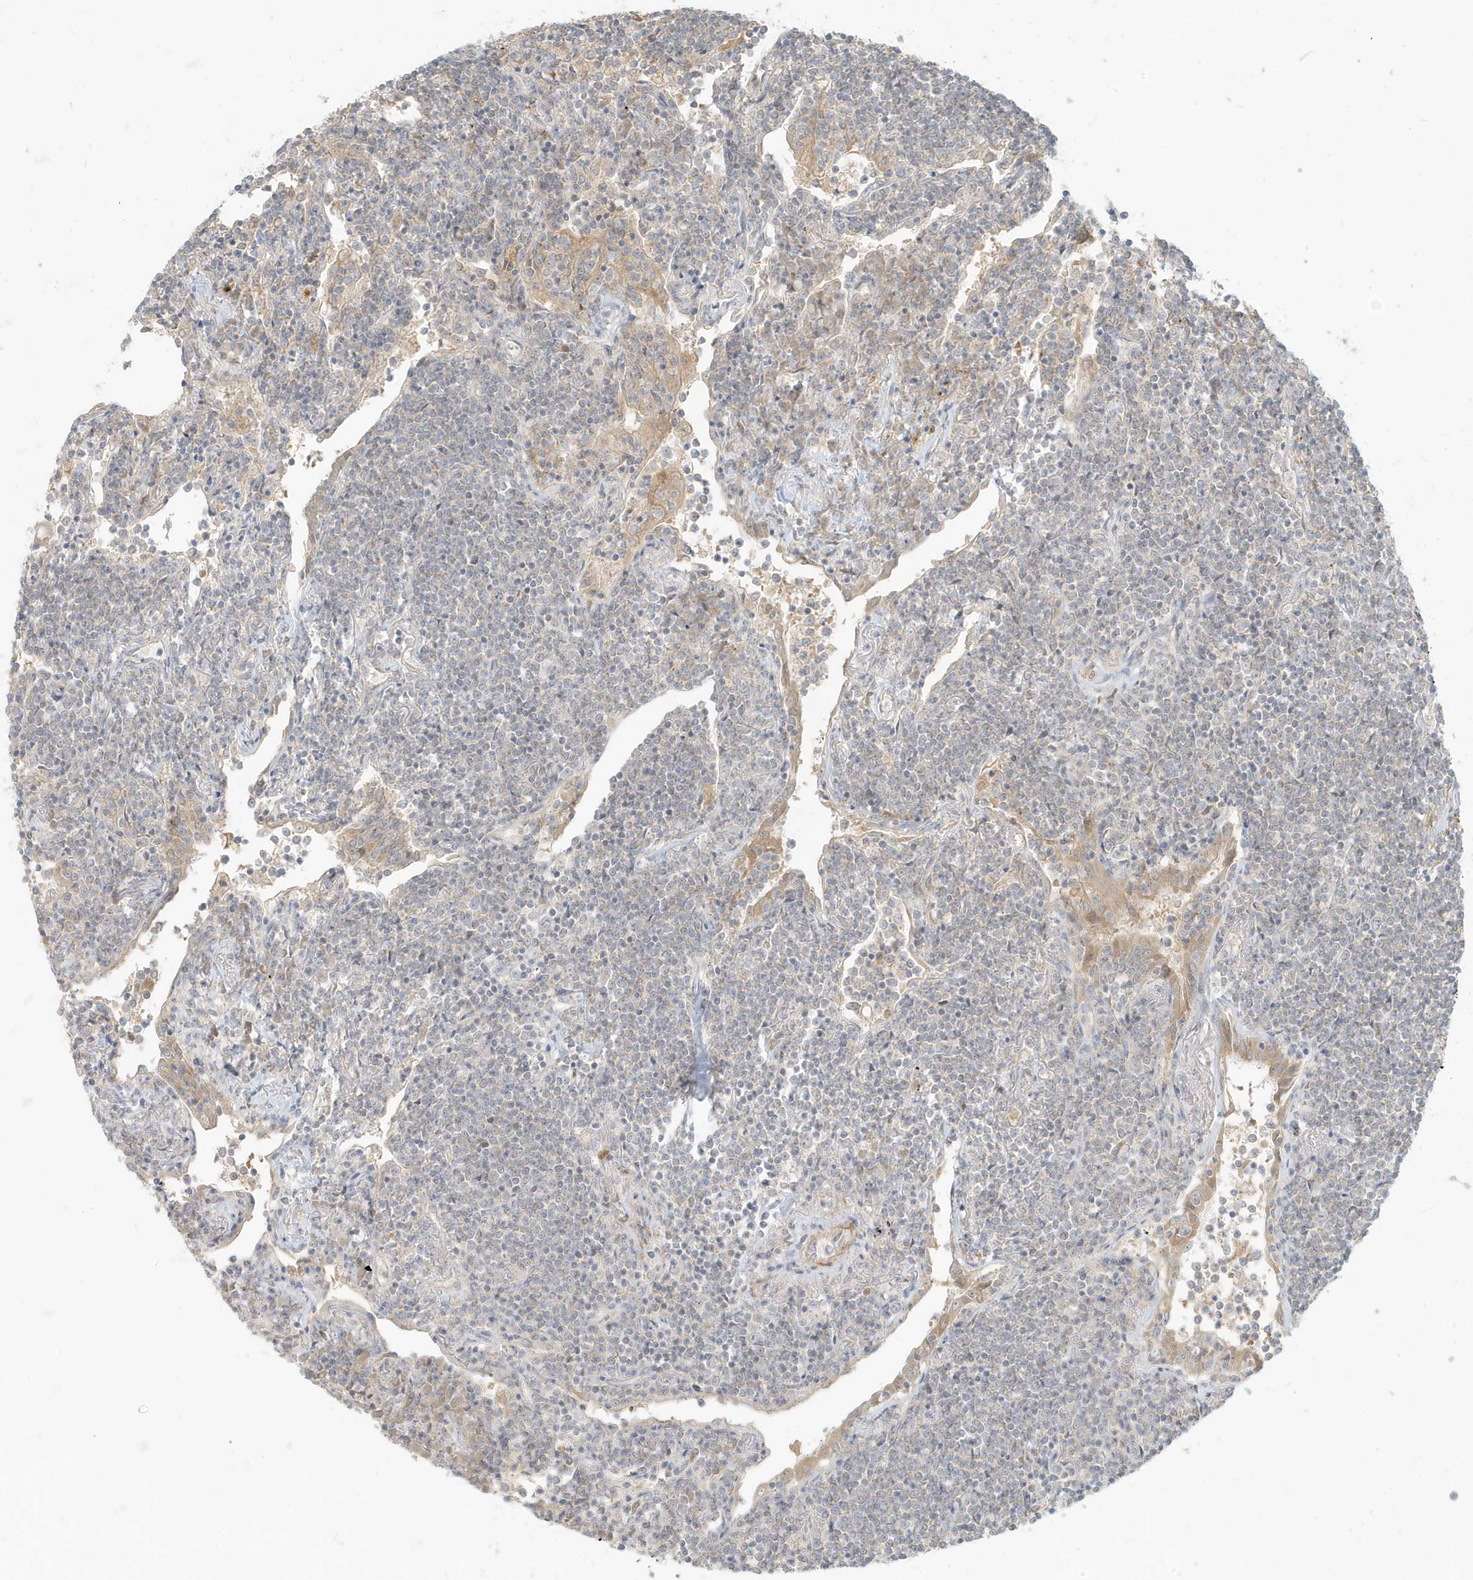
{"staining": {"intensity": "negative", "quantity": "none", "location": "none"}, "tissue": "lymphoma", "cell_type": "Tumor cells", "image_type": "cancer", "snomed": [{"axis": "morphology", "description": "Malignant lymphoma, non-Hodgkin's type, Low grade"}, {"axis": "topography", "description": "Lung"}], "caption": "This is a image of immunohistochemistry (IHC) staining of lymphoma, which shows no positivity in tumor cells.", "gene": "MCOLN1", "patient": {"sex": "female", "age": 71}}